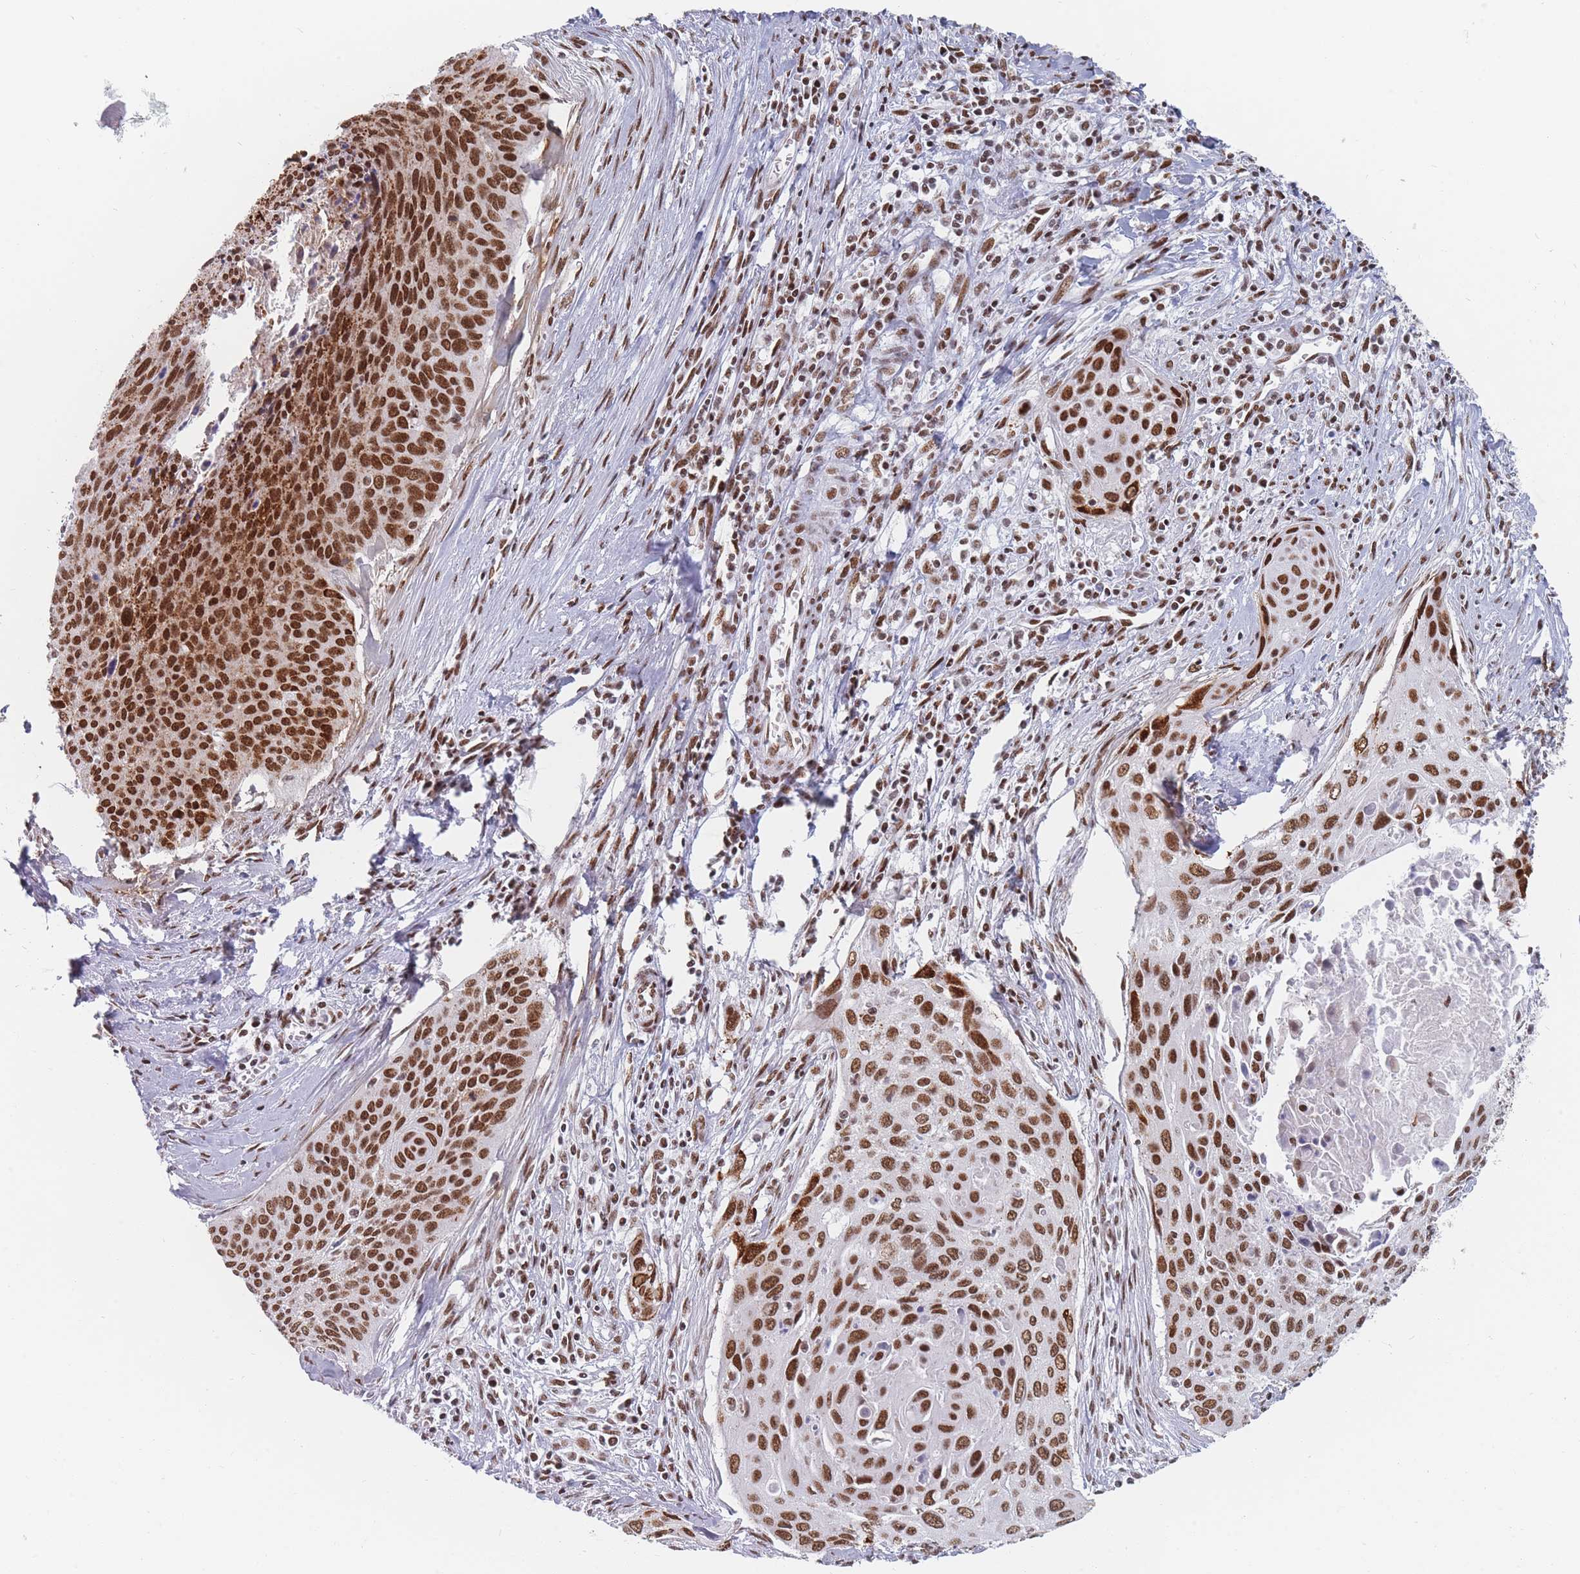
{"staining": {"intensity": "moderate", "quantity": ">75%", "location": "nuclear"}, "tissue": "cervical cancer", "cell_type": "Tumor cells", "image_type": "cancer", "snomed": [{"axis": "morphology", "description": "Squamous cell carcinoma, NOS"}, {"axis": "topography", "description": "Cervix"}], "caption": "This micrograph displays cervical squamous cell carcinoma stained with immunohistochemistry to label a protein in brown. The nuclear of tumor cells show moderate positivity for the protein. Nuclei are counter-stained blue.", "gene": "SAFB2", "patient": {"sex": "female", "age": 55}}